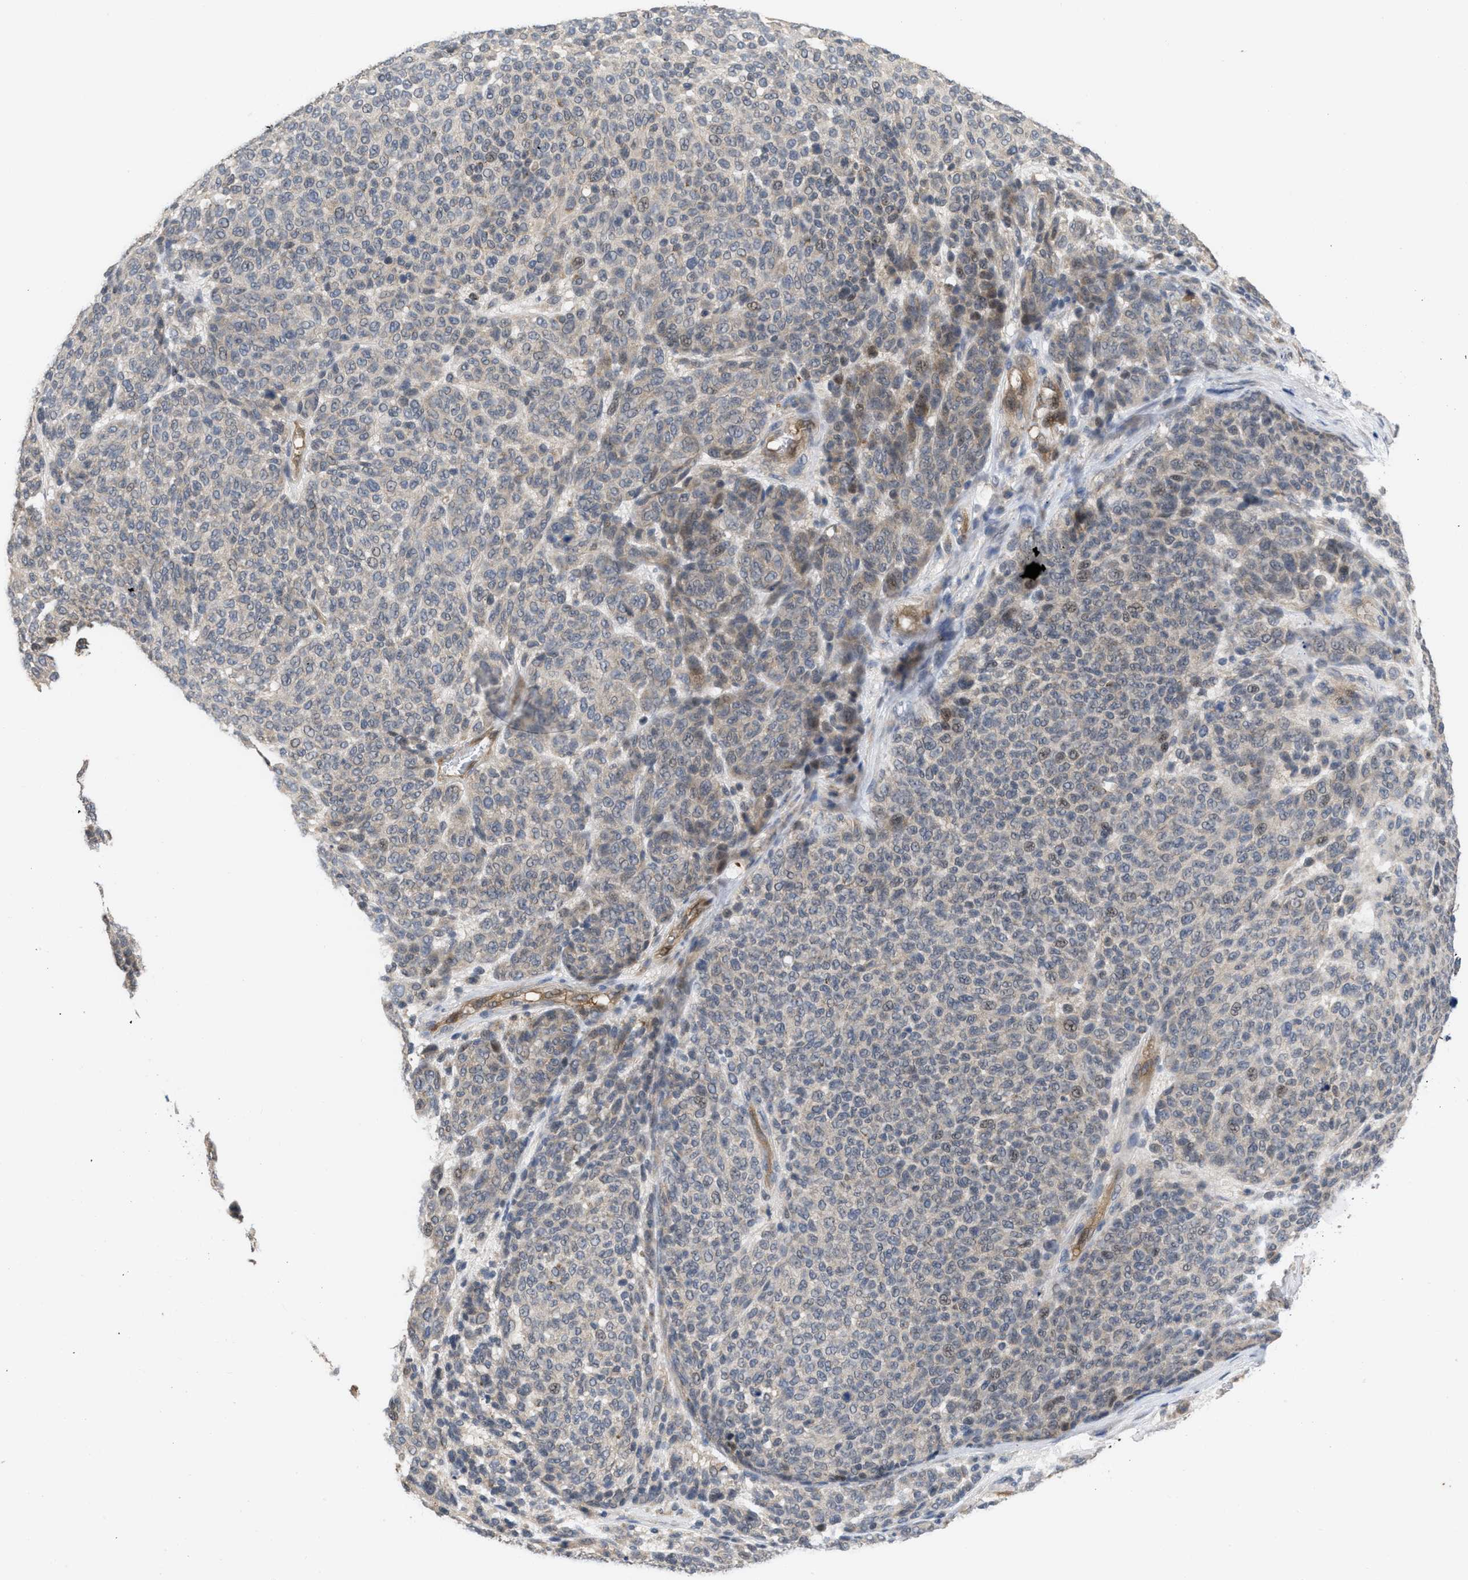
{"staining": {"intensity": "weak", "quantity": "<25%", "location": "cytoplasmic/membranous"}, "tissue": "melanoma", "cell_type": "Tumor cells", "image_type": "cancer", "snomed": [{"axis": "morphology", "description": "Malignant melanoma, NOS"}, {"axis": "topography", "description": "Skin"}], "caption": "The image exhibits no significant expression in tumor cells of melanoma.", "gene": "LDAF1", "patient": {"sex": "male", "age": 59}}